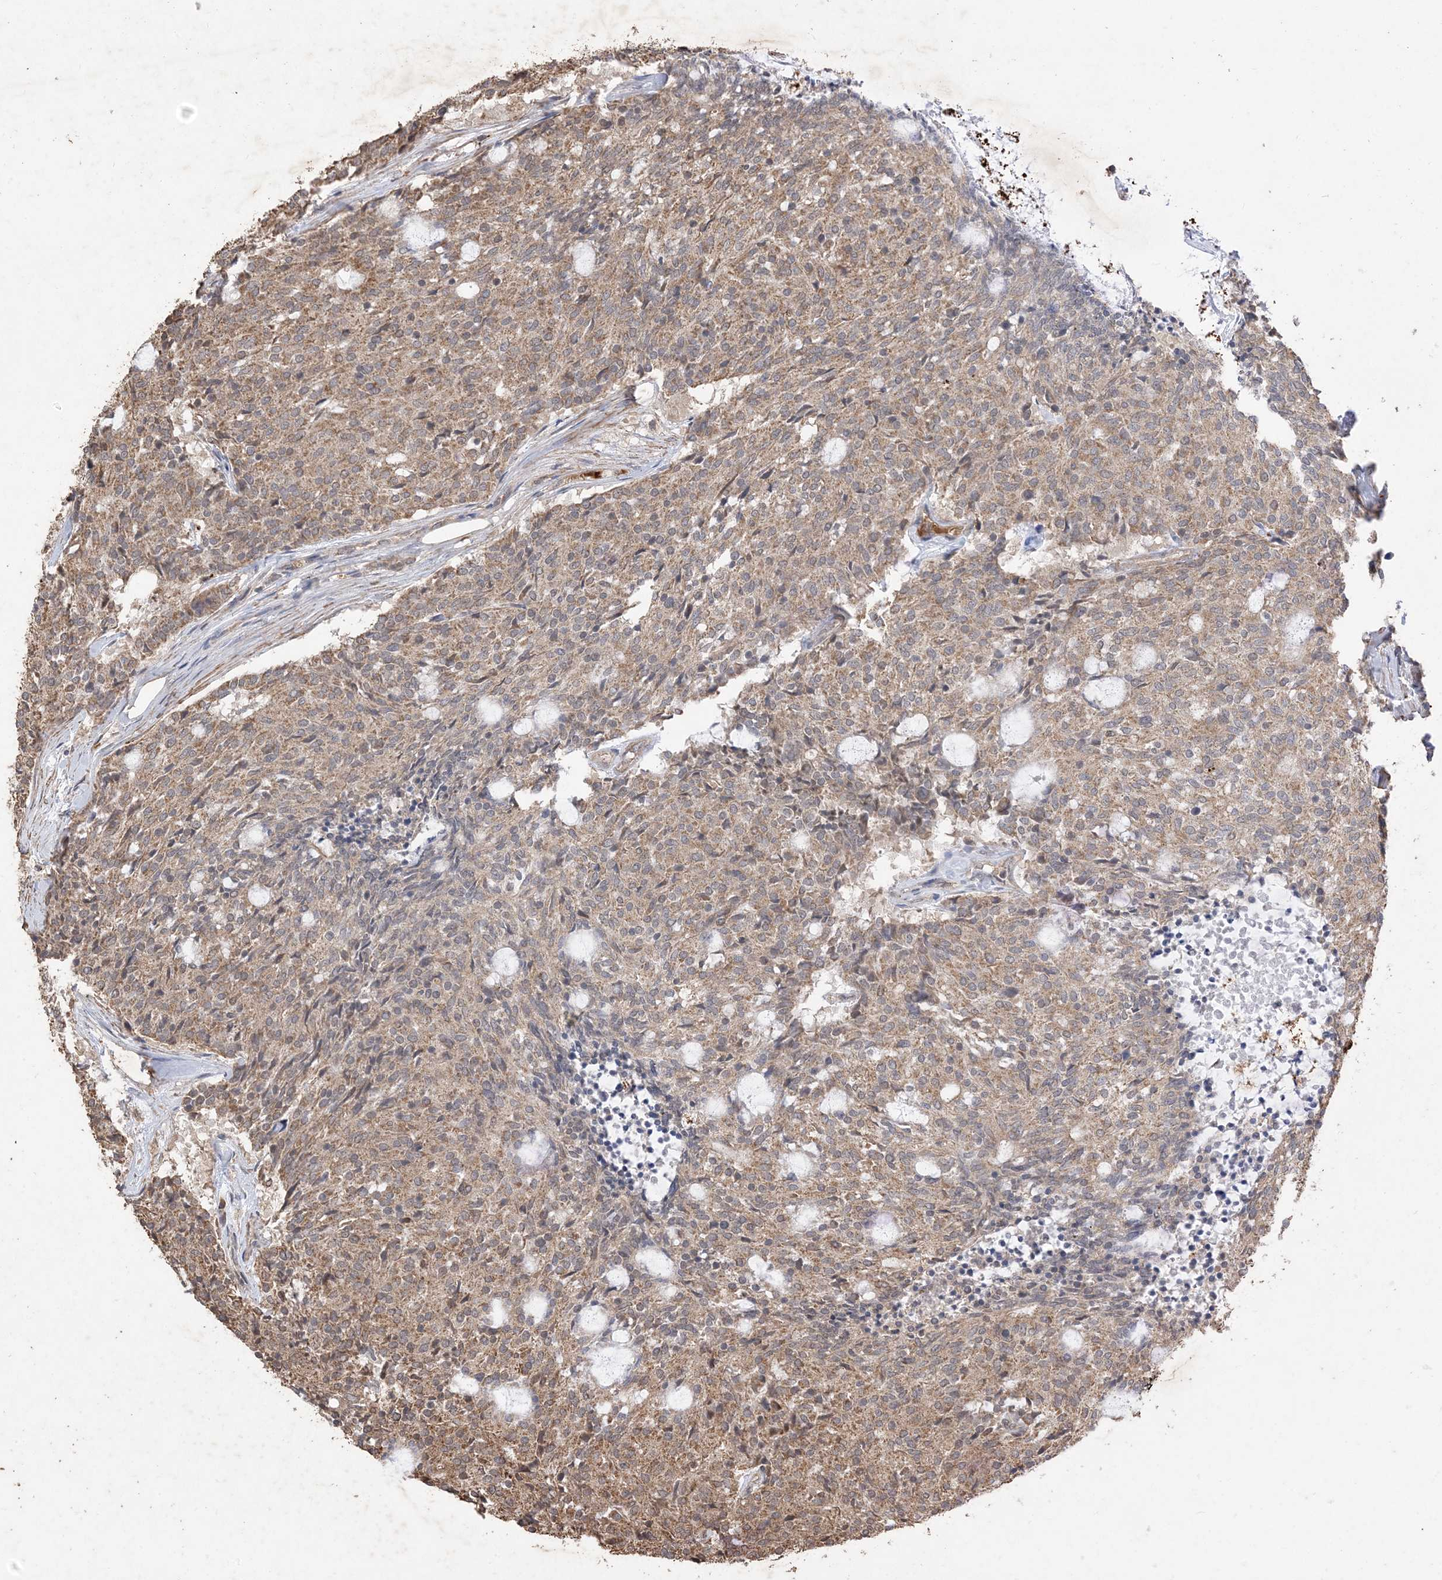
{"staining": {"intensity": "moderate", "quantity": ">75%", "location": "cytoplasmic/membranous"}, "tissue": "carcinoid", "cell_type": "Tumor cells", "image_type": "cancer", "snomed": [{"axis": "morphology", "description": "Carcinoid, malignant, NOS"}, {"axis": "topography", "description": "Pancreas"}], "caption": "Carcinoid stained with a protein marker exhibits moderate staining in tumor cells.", "gene": "HPS4", "patient": {"sex": "female", "age": 54}}